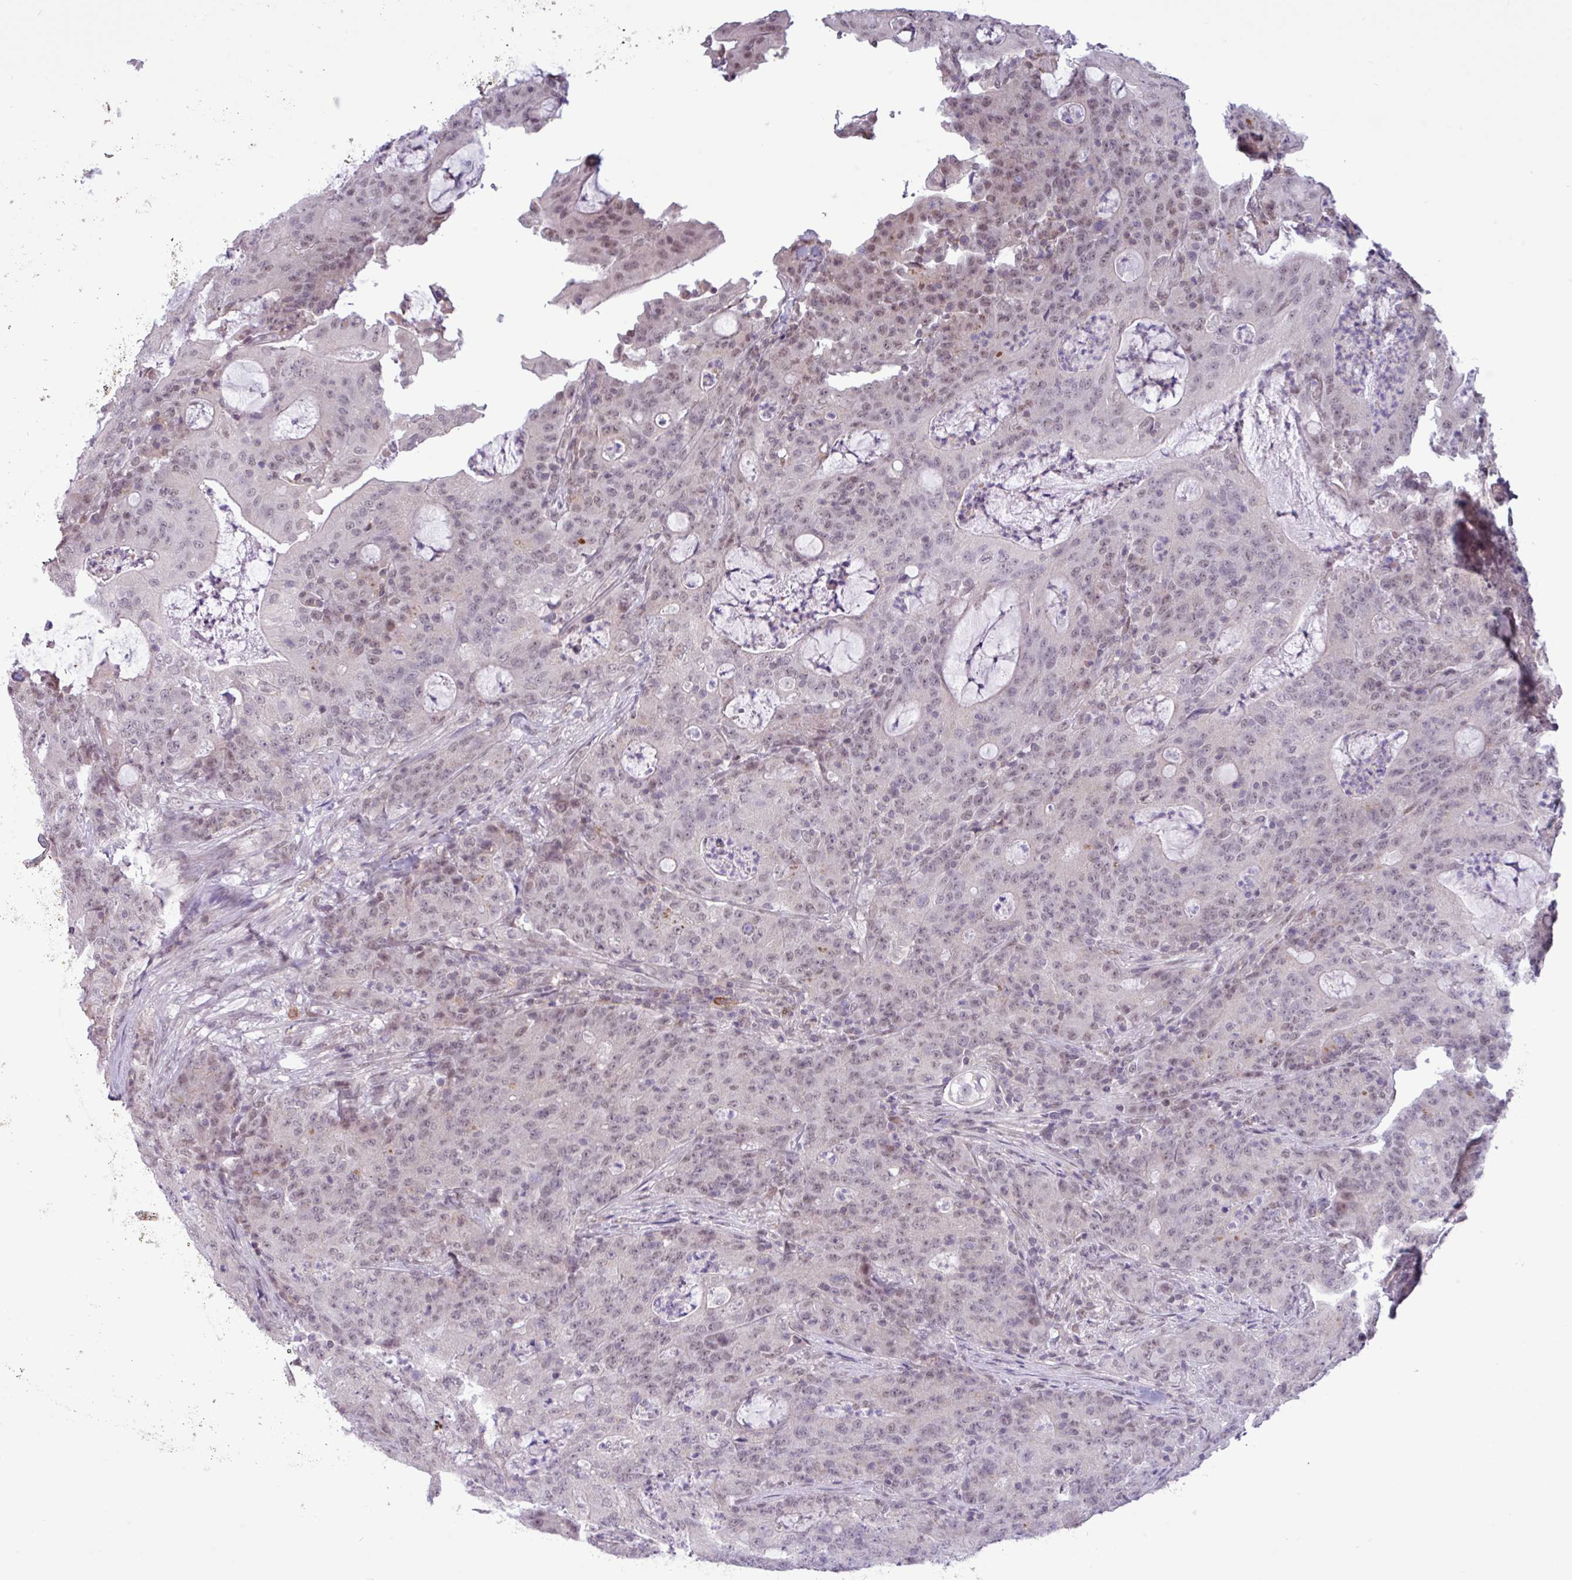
{"staining": {"intensity": "weak", "quantity": "25%-75%", "location": "nuclear"}, "tissue": "colorectal cancer", "cell_type": "Tumor cells", "image_type": "cancer", "snomed": [{"axis": "morphology", "description": "Adenocarcinoma, NOS"}, {"axis": "topography", "description": "Colon"}], "caption": "Colorectal adenocarcinoma stained with a brown dye exhibits weak nuclear positive staining in about 25%-75% of tumor cells.", "gene": "NOTCH2", "patient": {"sex": "male", "age": 83}}